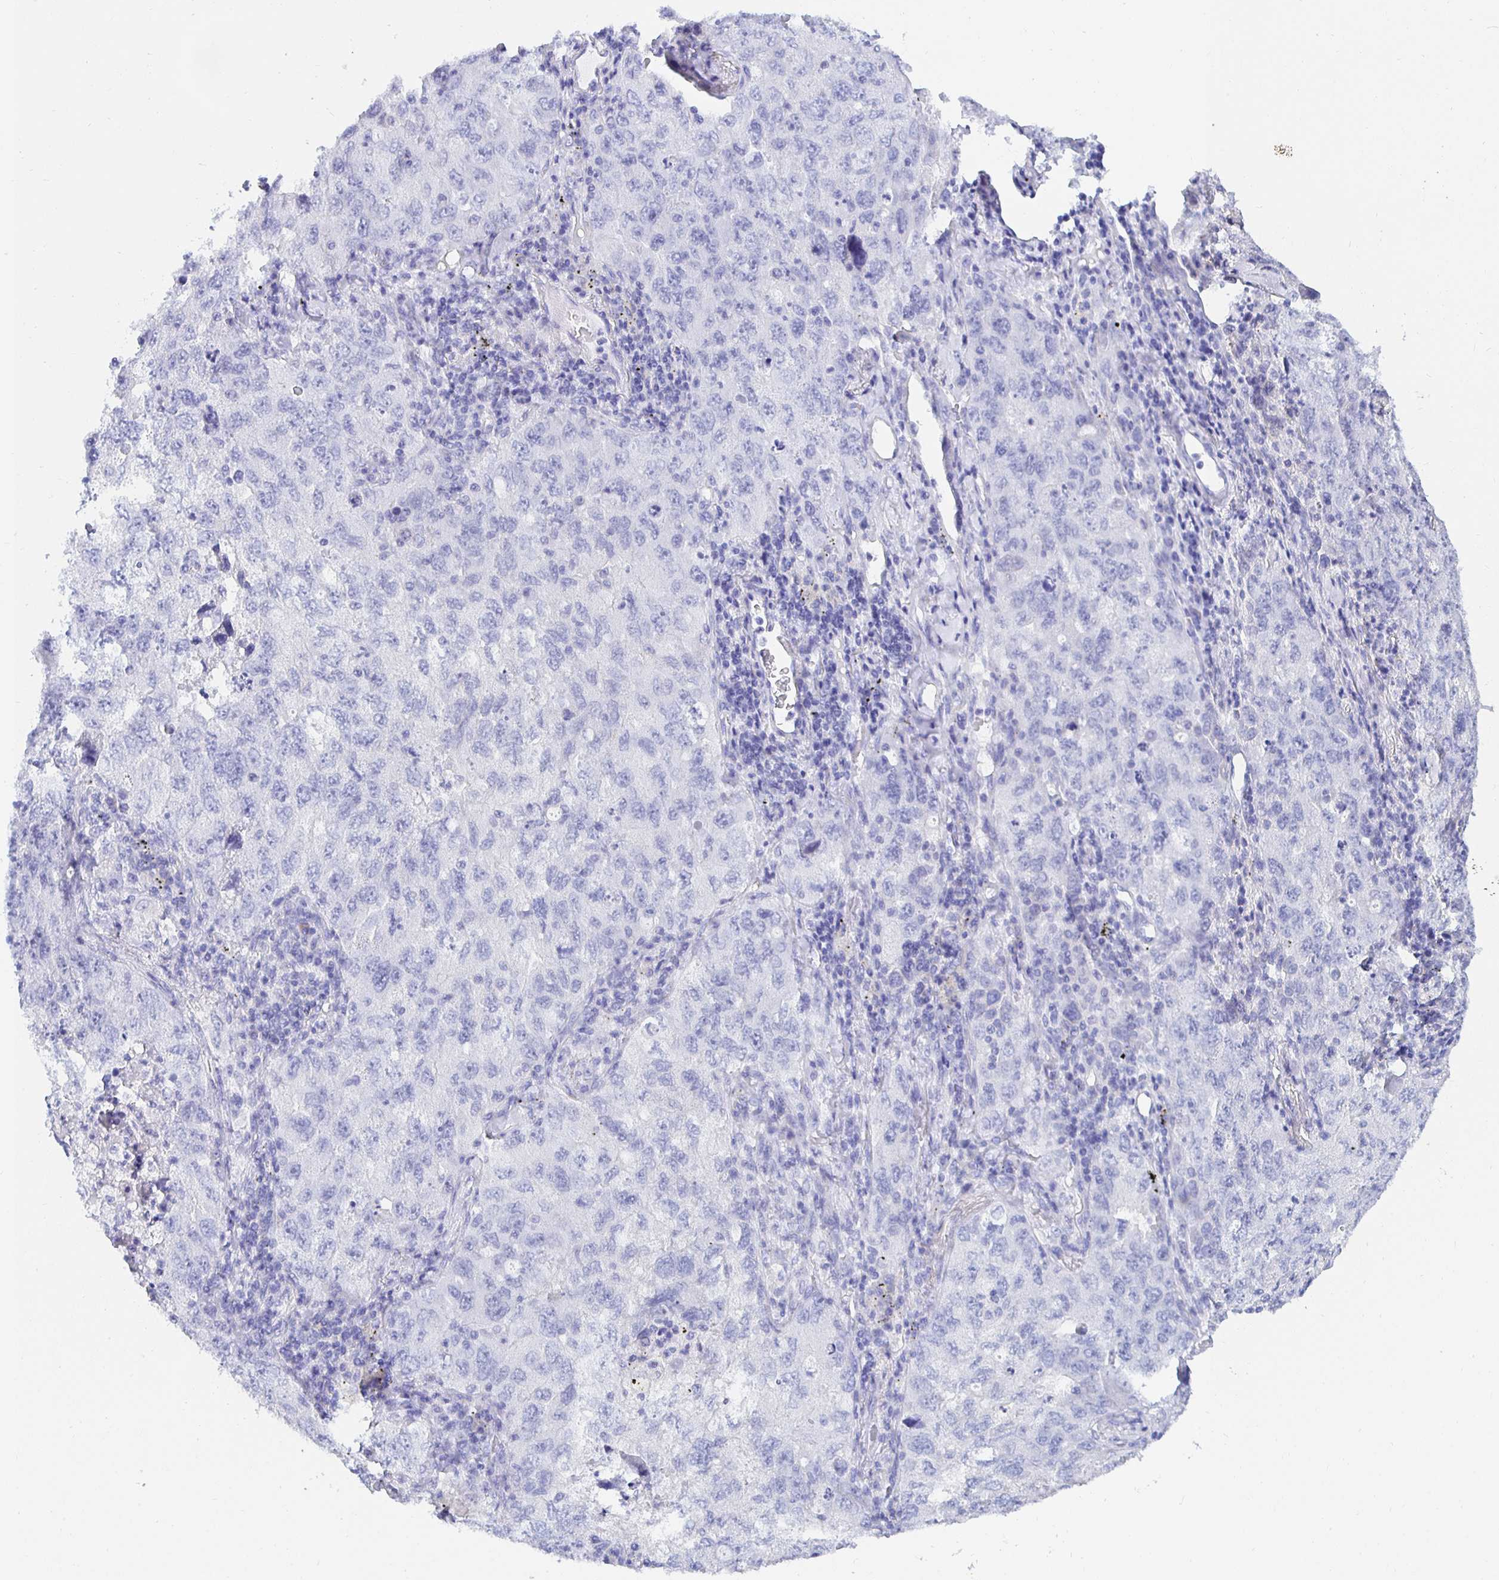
{"staining": {"intensity": "negative", "quantity": "none", "location": "none"}, "tissue": "lung cancer", "cell_type": "Tumor cells", "image_type": "cancer", "snomed": [{"axis": "morphology", "description": "Adenocarcinoma, NOS"}, {"axis": "topography", "description": "Lung"}], "caption": "Immunohistochemical staining of human lung adenocarcinoma shows no significant expression in tumor cells. (Stains: DAB immunohistochemistry with hematoxylin counter stain, Microscopy: brightfield microscopy at high magnification).", "gene": "UMOD", "patient": {"sex": "female", "age": 57}}